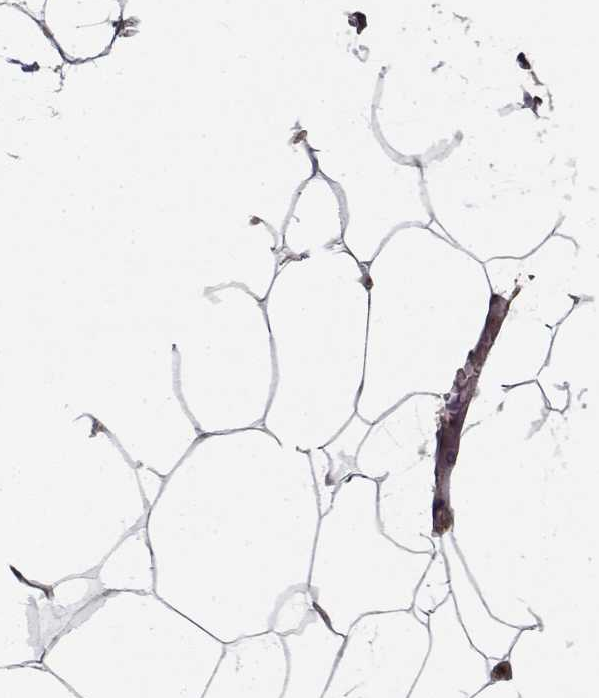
{"staining": {"intensity": "negative", "quantity": "none", "location": "none"}, "tissue": "adipose tissue", "cell_type": "Adipocytes", "image_type": "normal", "snomed": [{"axis": "morphology", "description": "Normal tissue, NOS"}, {"axis": "topography", "description": "Adipose tissue"}], "caption": "High magnification brightfield microscopy of unremarkable adipose tissue stained with DAB (3,3'-diaminobenzidine) (brown) and counterstained with hematoxylin (blue): adipocytes show no significant expression.", "gene": "PPP1R12A", "patient": {"sex": "male", "age": 57}}